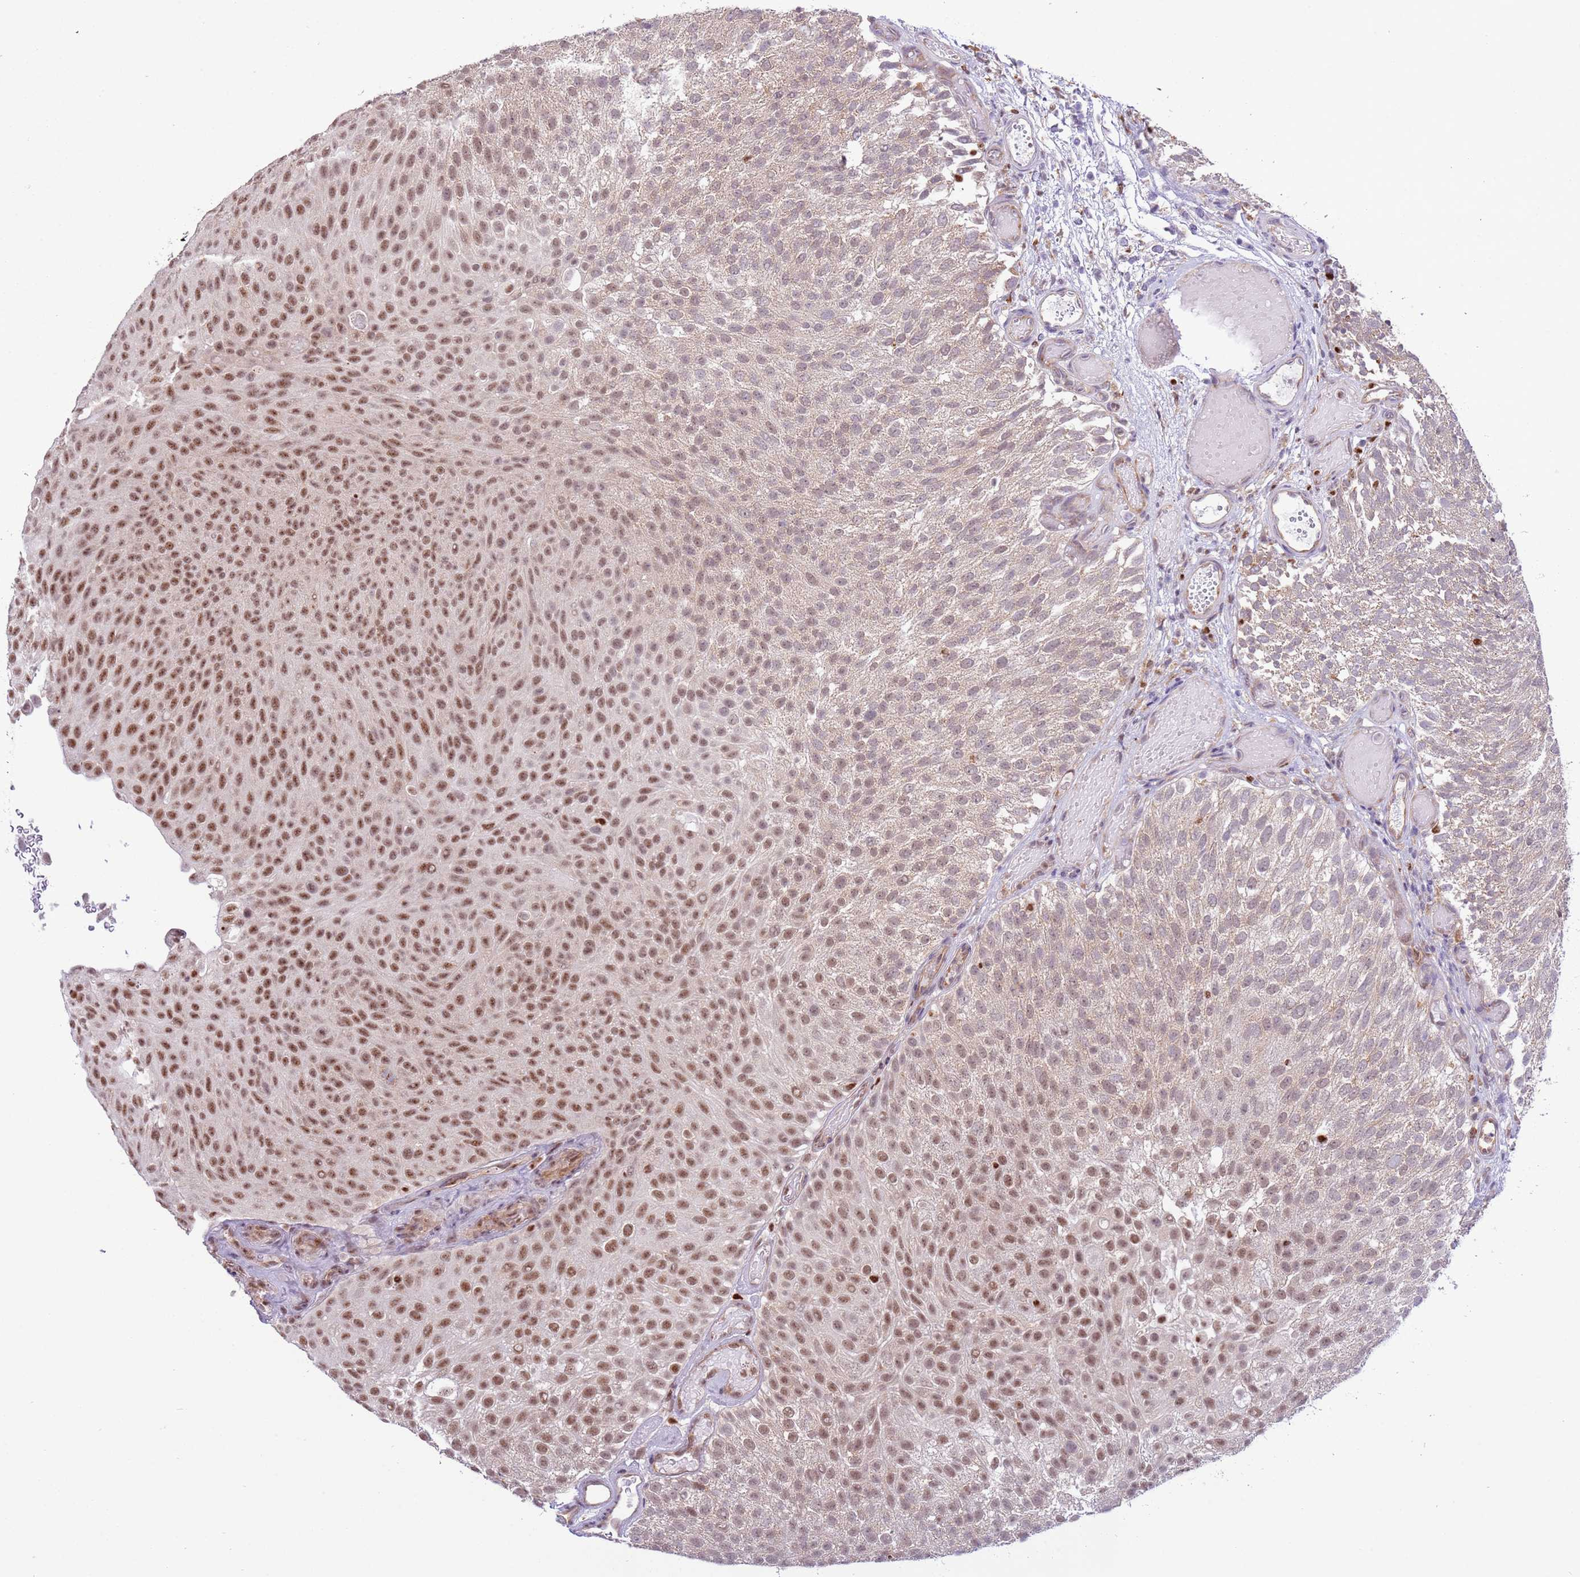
{"staining": {"intensity": "moderate", "quantity": ">75%", "location": "nuclear"}, "tissue": "urothelial cancer", "cell_type": "Tumor cells", "image_type": "cancer", "snomed": [{"axis": "morphology", "description": "Urothelial carcinoma, Low grade"}, {"axis": "topography", "description": "Urinary bladder"}], "caption": "High-magnification brightfield microscopy of urothelial cancer stained with DAB (brown) and counterstained with hematoxylin (blue). tumor cells exhibit moderate nuclear staining is seen in approximately>75% of cells.", "gene": "PRPF6", "patient": {"sex": "male", "age": 78}}